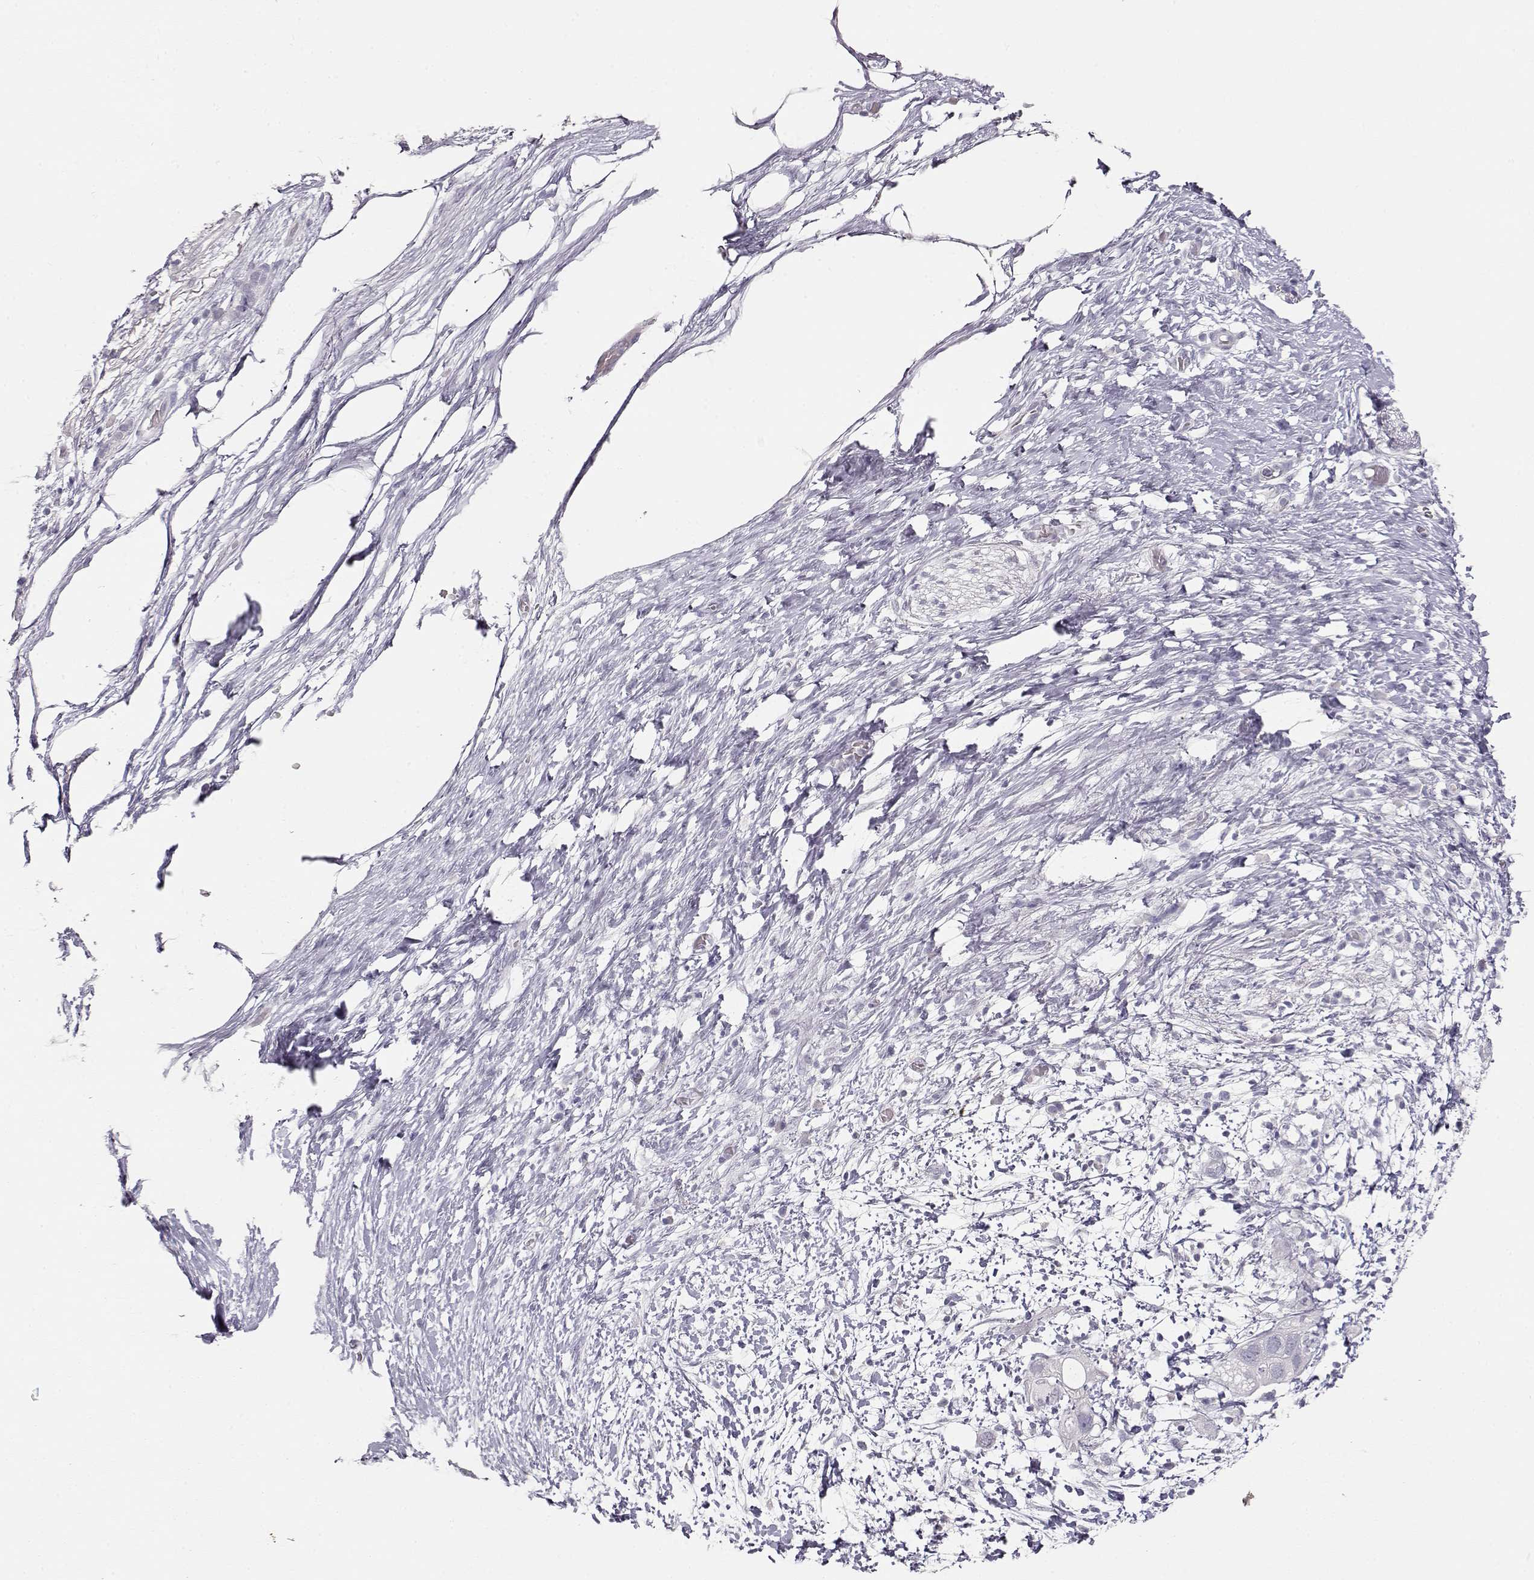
{"staining": {"intensity": "negative", "quantity": "none", "location": "none"}, "tissue": "pancreatic cancer", "cell_type": "Tumor cells", "image_type": "cancer", "snomed": [{"axis": "morphology", "description": "Adenocarcinoma, NOS"}, {"axis": "topography", "description": "Pancreas"}], "caption": "Immunohistochemistry (IHC) of human pancreatic adenocarcinoma exhibits no positivity in tumor cells. (Immunohistochemistry, brightfield microscopy, high magnification).", "gene": "TKTL1", "patient": {"sex": "female", "age": 72}}